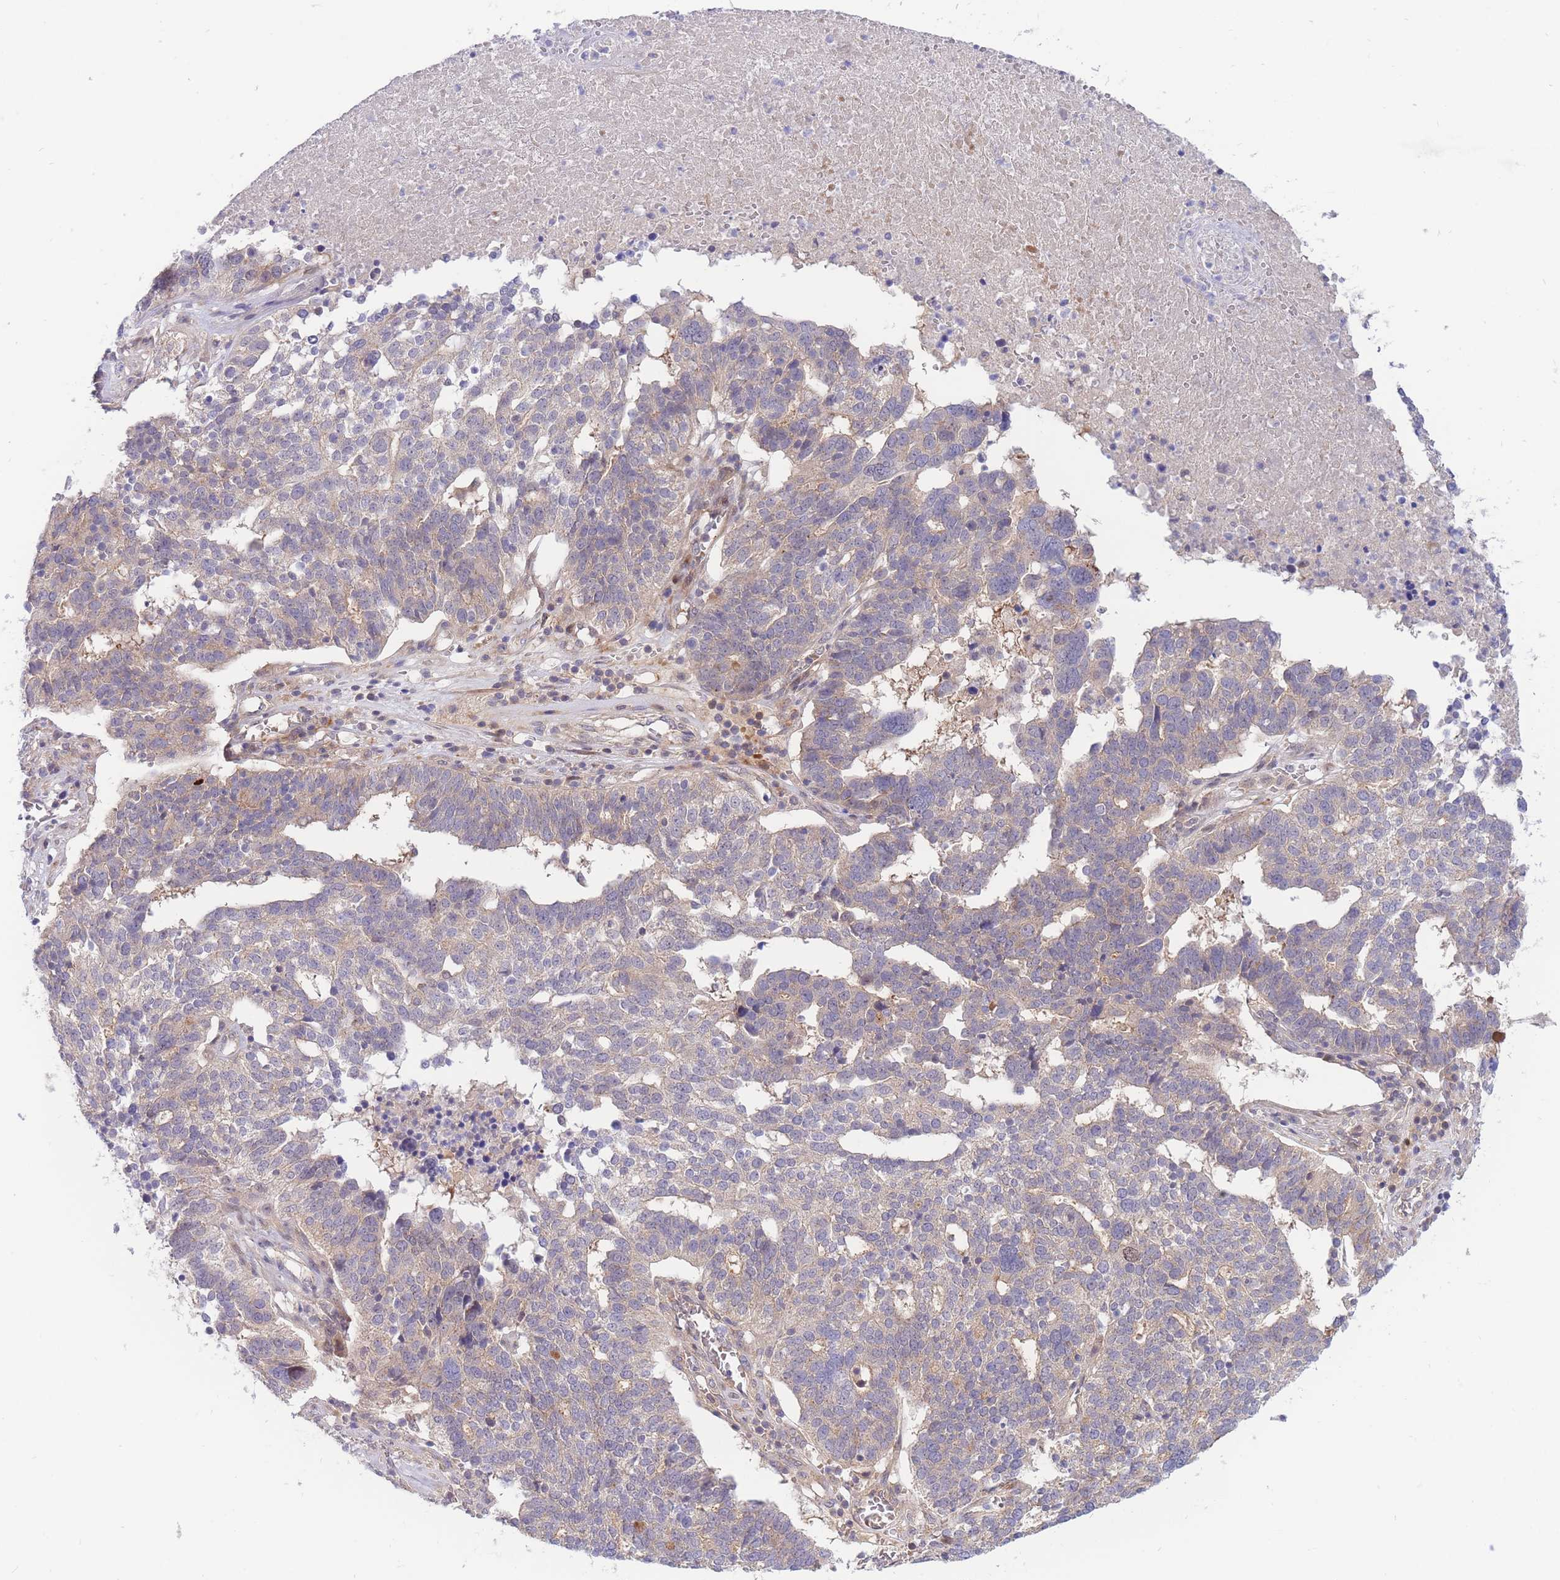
{"staining": {"intensity": "weak", "quantity": "<25%", "location": "cytoplasmic/membranous"}, "tissue": "ovarian cancer", "cell_type": "Tumor cells", "image_type": "cancer", "snomed": [{"axis": "morphology", "description": "Cystadenocarcinoma, serous, NOS"}, {"axis": "topography", "description": "Ovary"}], "caption": "Immunohistochemistry (IHC) of ovarian cancer (serous cystadenocarcinoma) exhibits no positivity in tumor cells. The staining is performed using DAB (3,3'-diaminobenzidine) brown chromogen with nuclei counter-stained in using hematoxylin.", "gene": "APOL4", "patient": {"sex": "female", "age": 59}}